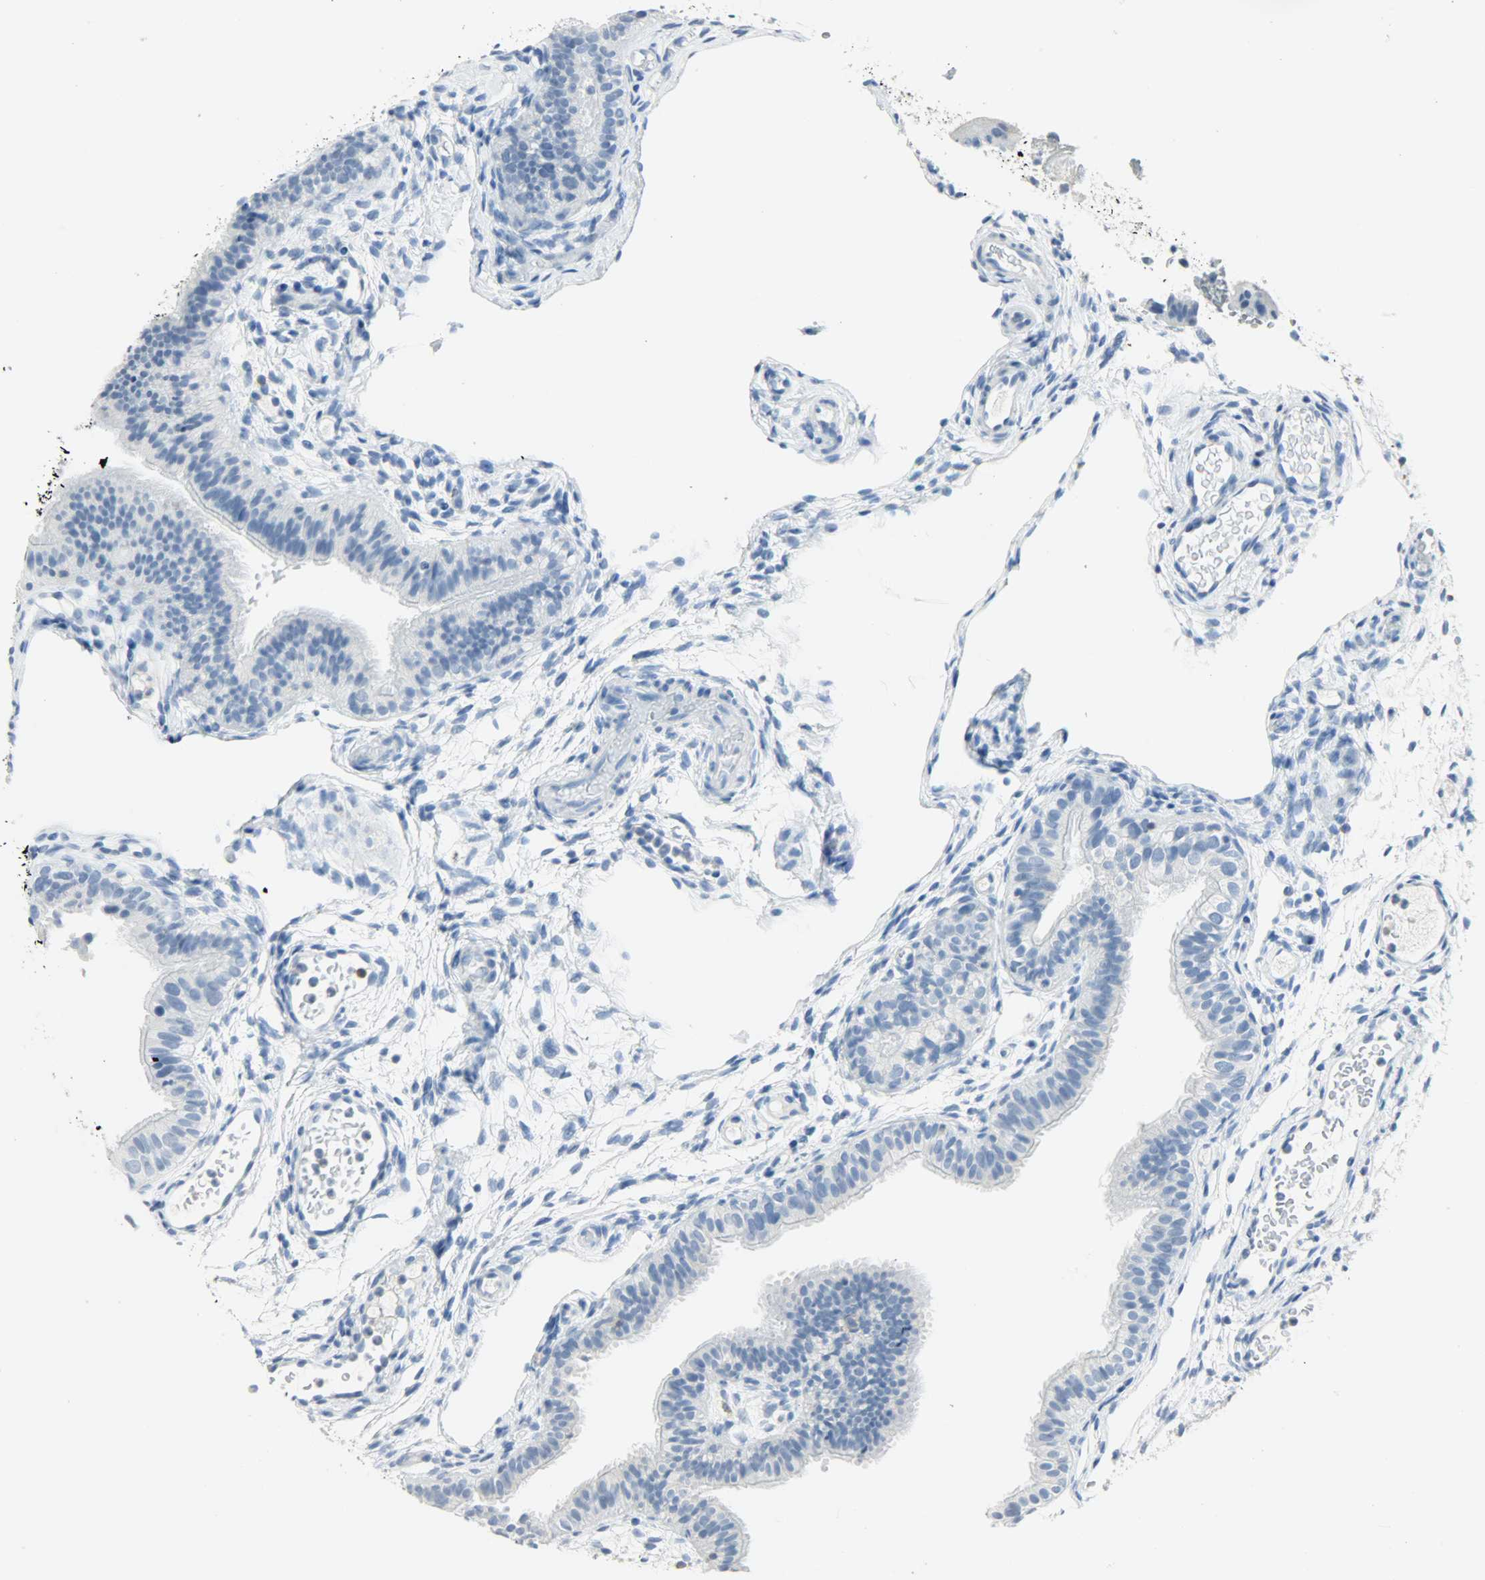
{"staining": {"intensity": "negative", "quantity": "none", "location": "none"}, "tissue": "fallopian tube", "cell_type": "Glandular cells", "image_type": "normal", "snomed": [{"axis": "morphology", "description": "Normal tissue, NOS"}, {"axis": "morphology", "description": "Dermoid, NOS"}, {"axis": "topography", "description": "Fallopian tube"}], "caption": "The IHC histopathology image has no significant staining in glandular cells of fallopian tube. (Brightfield microscopy of DAB immunohistochemistry (IHC) at high magnification).", "gene": "PTPN6", "patient": {"sex": "female", "age": 33}}